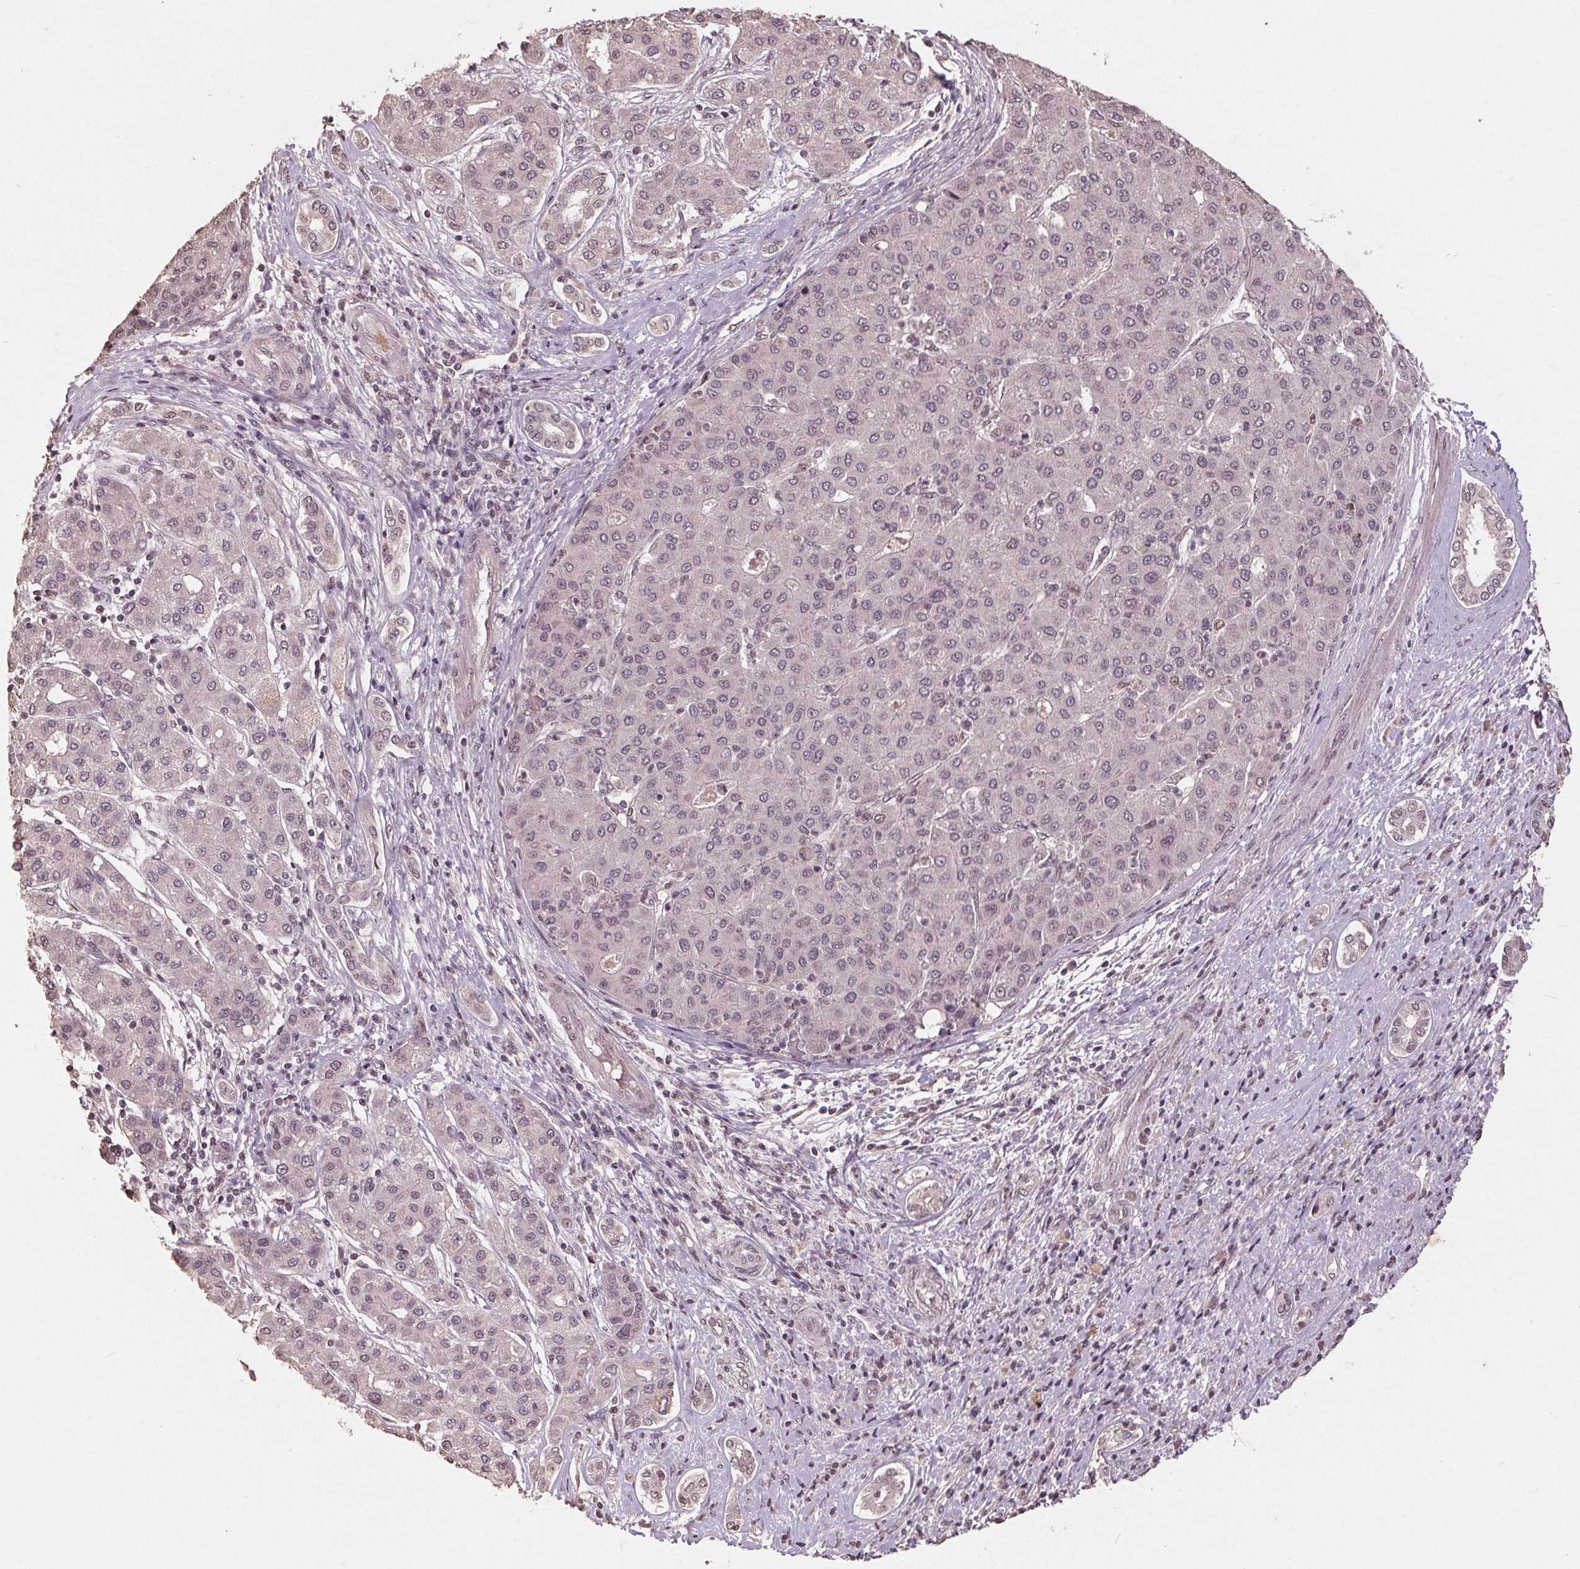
{"staining": {"intensity": "negative", "quantity": "none", "location": "none"}, "tissue": "liver cancer", "cell_type": "Tumor cells", "image_type": "cancer", "snomed": [{"axis": "morphology", "description": "Carcinoma, Hepatocellular, NOS"}, {"axis": "topography", "description": "Liver"}], "caption": "A micrograph of liver hepatocellular carcinoma stained for a protein shows no brown staining in tumor cells.", "gene": "DNMT3B", "patient": {"sex": "male", "age": 65}}